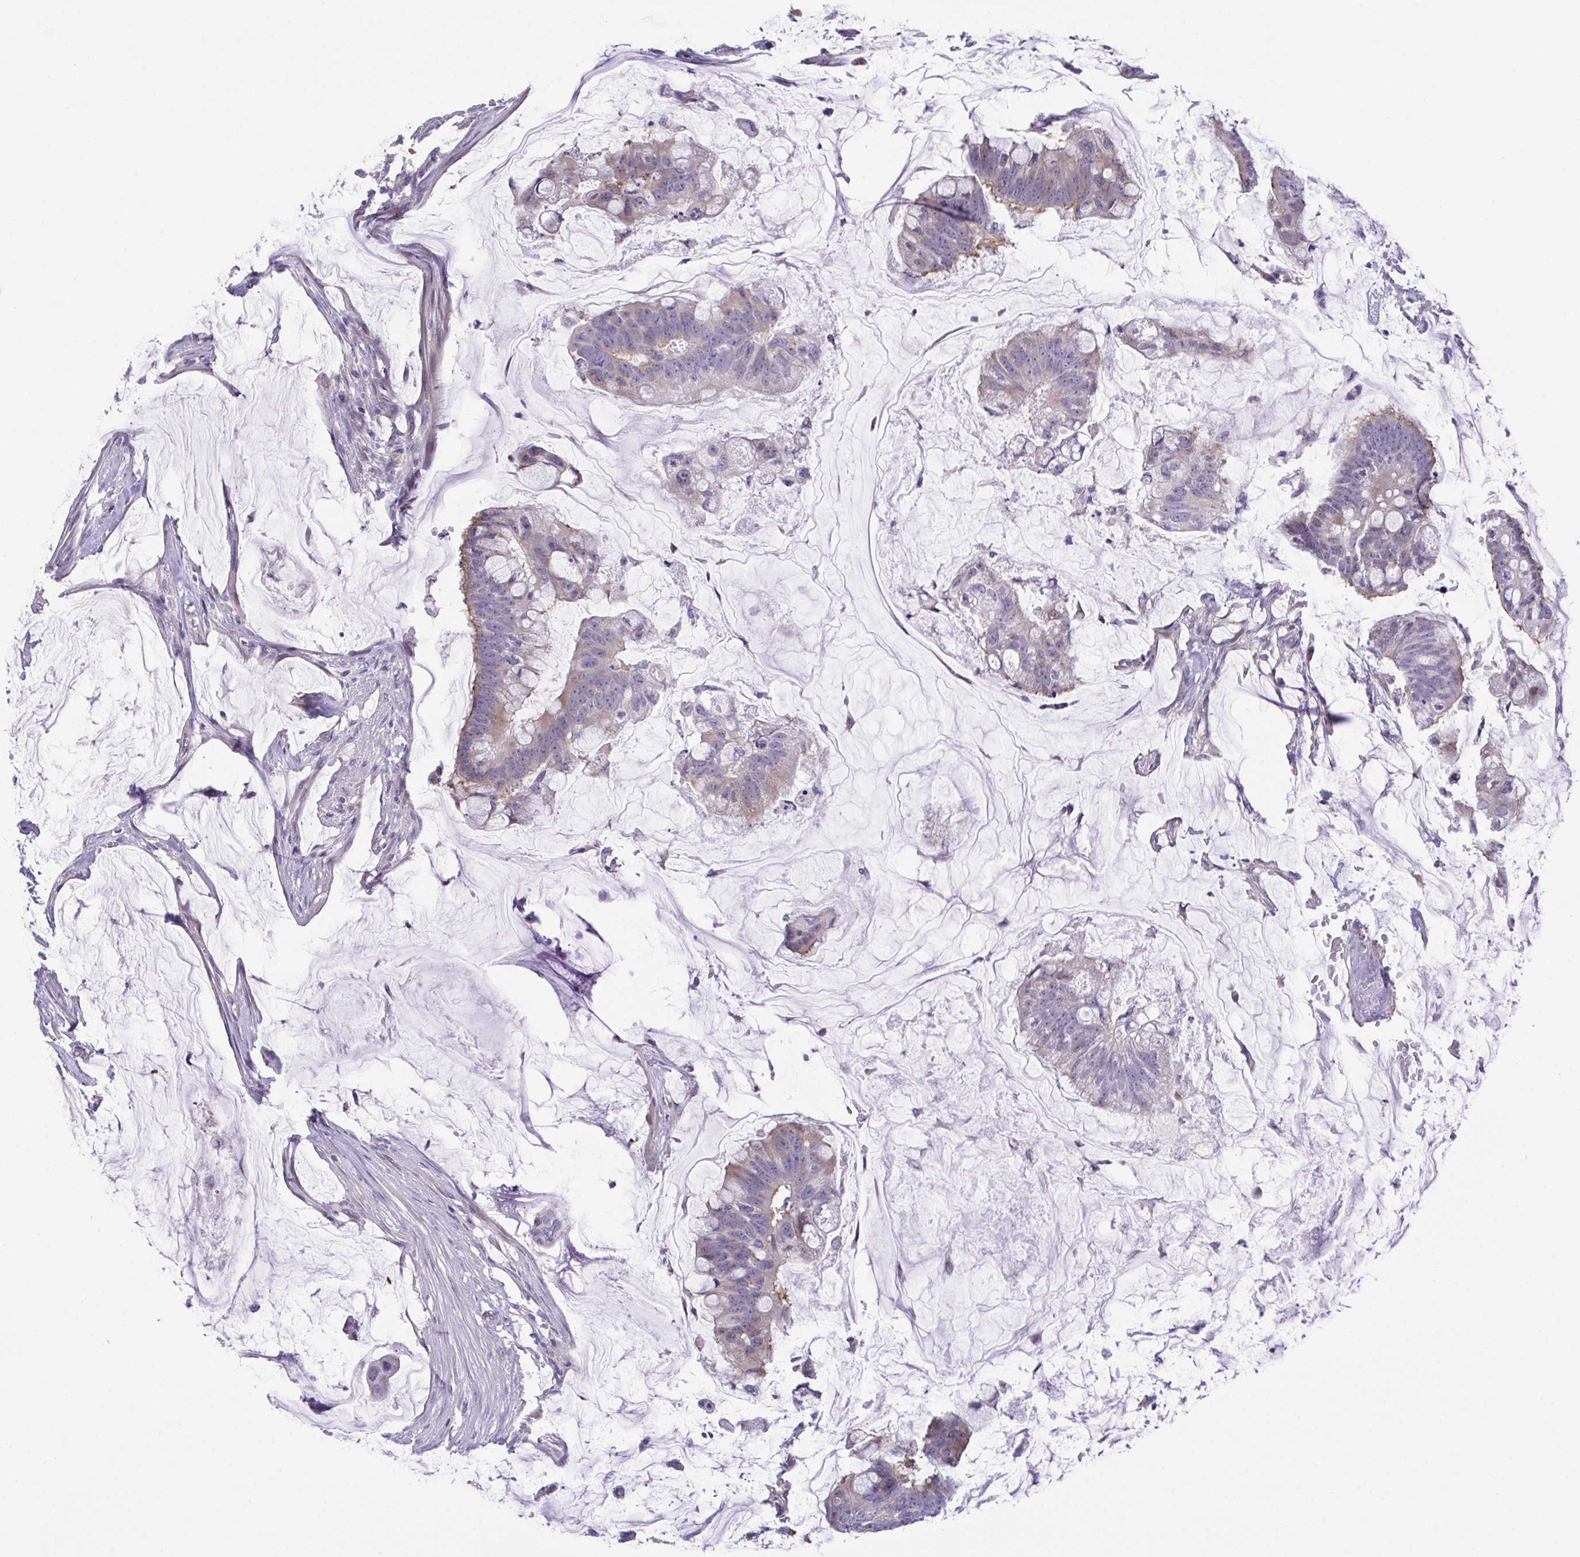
{"staining": {"intensity": "weak", "quantity": "<25%", "location": "cytoplasmic/membranous"}, "tissue": "colorectal cancer", "cell_type": "Tumor cells", "image_type": "cancer", "snomed": [{"axis": "morphology", "description": "Adenocarcinoma, NOS"}, {"axis": "topography", "description": "Colon"}], "caption": "This image is of adenocarcinoma (colorectal) stained with immunohistochemistry (IHC) to label a protein in brown with the nuclei are counter-stained blue. There is no expression in tumor cells. (Brightfield microscopy of DAB (3,3'-diaminobenzidine) IHC at high magnification).", "gene": "RHOXF1", "patient": {"sex": "male", "age": 62}}